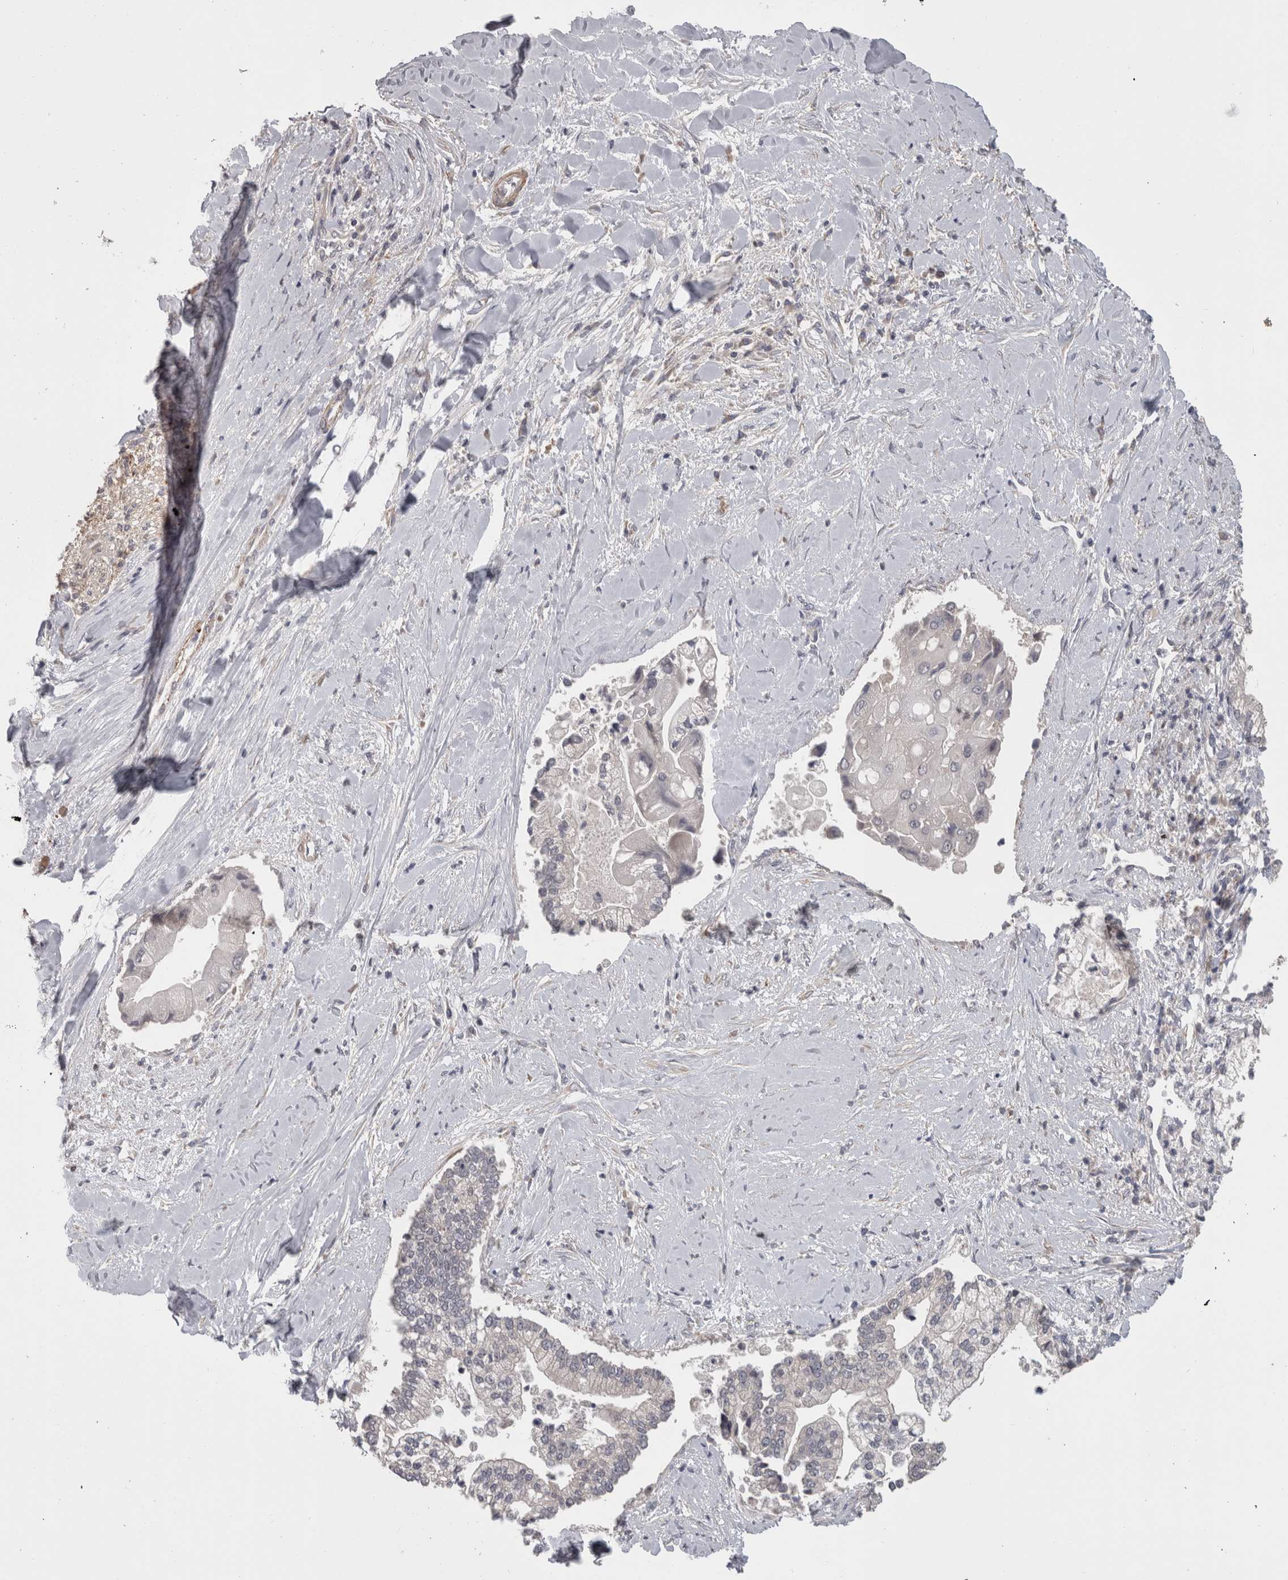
{"staining": {"intensity": "negative", "quantity": "none", "location": "none"}, "tissue": "liver cancer", "cell_type": "Tumor cells", "image_type": "cancer", "snomed": [{"axis": "morphology", "description": "Cholangiocarcinoma"}, {"axis": "topography", "description": "Liver"}], "caption": "DAB immunohistochemical staining of human liver cholangiocarcinoma shows no significant positivity in tumor cells. (Stains: DAB (3,3'-diaminobenzidine) immunohistochemistry (IHC) with hematoxylin counter stain, Microscopy: brightfield microscopy at high magnification).", "gene": "RMDN1", "patient": {"sex": "male", "age": 50}}